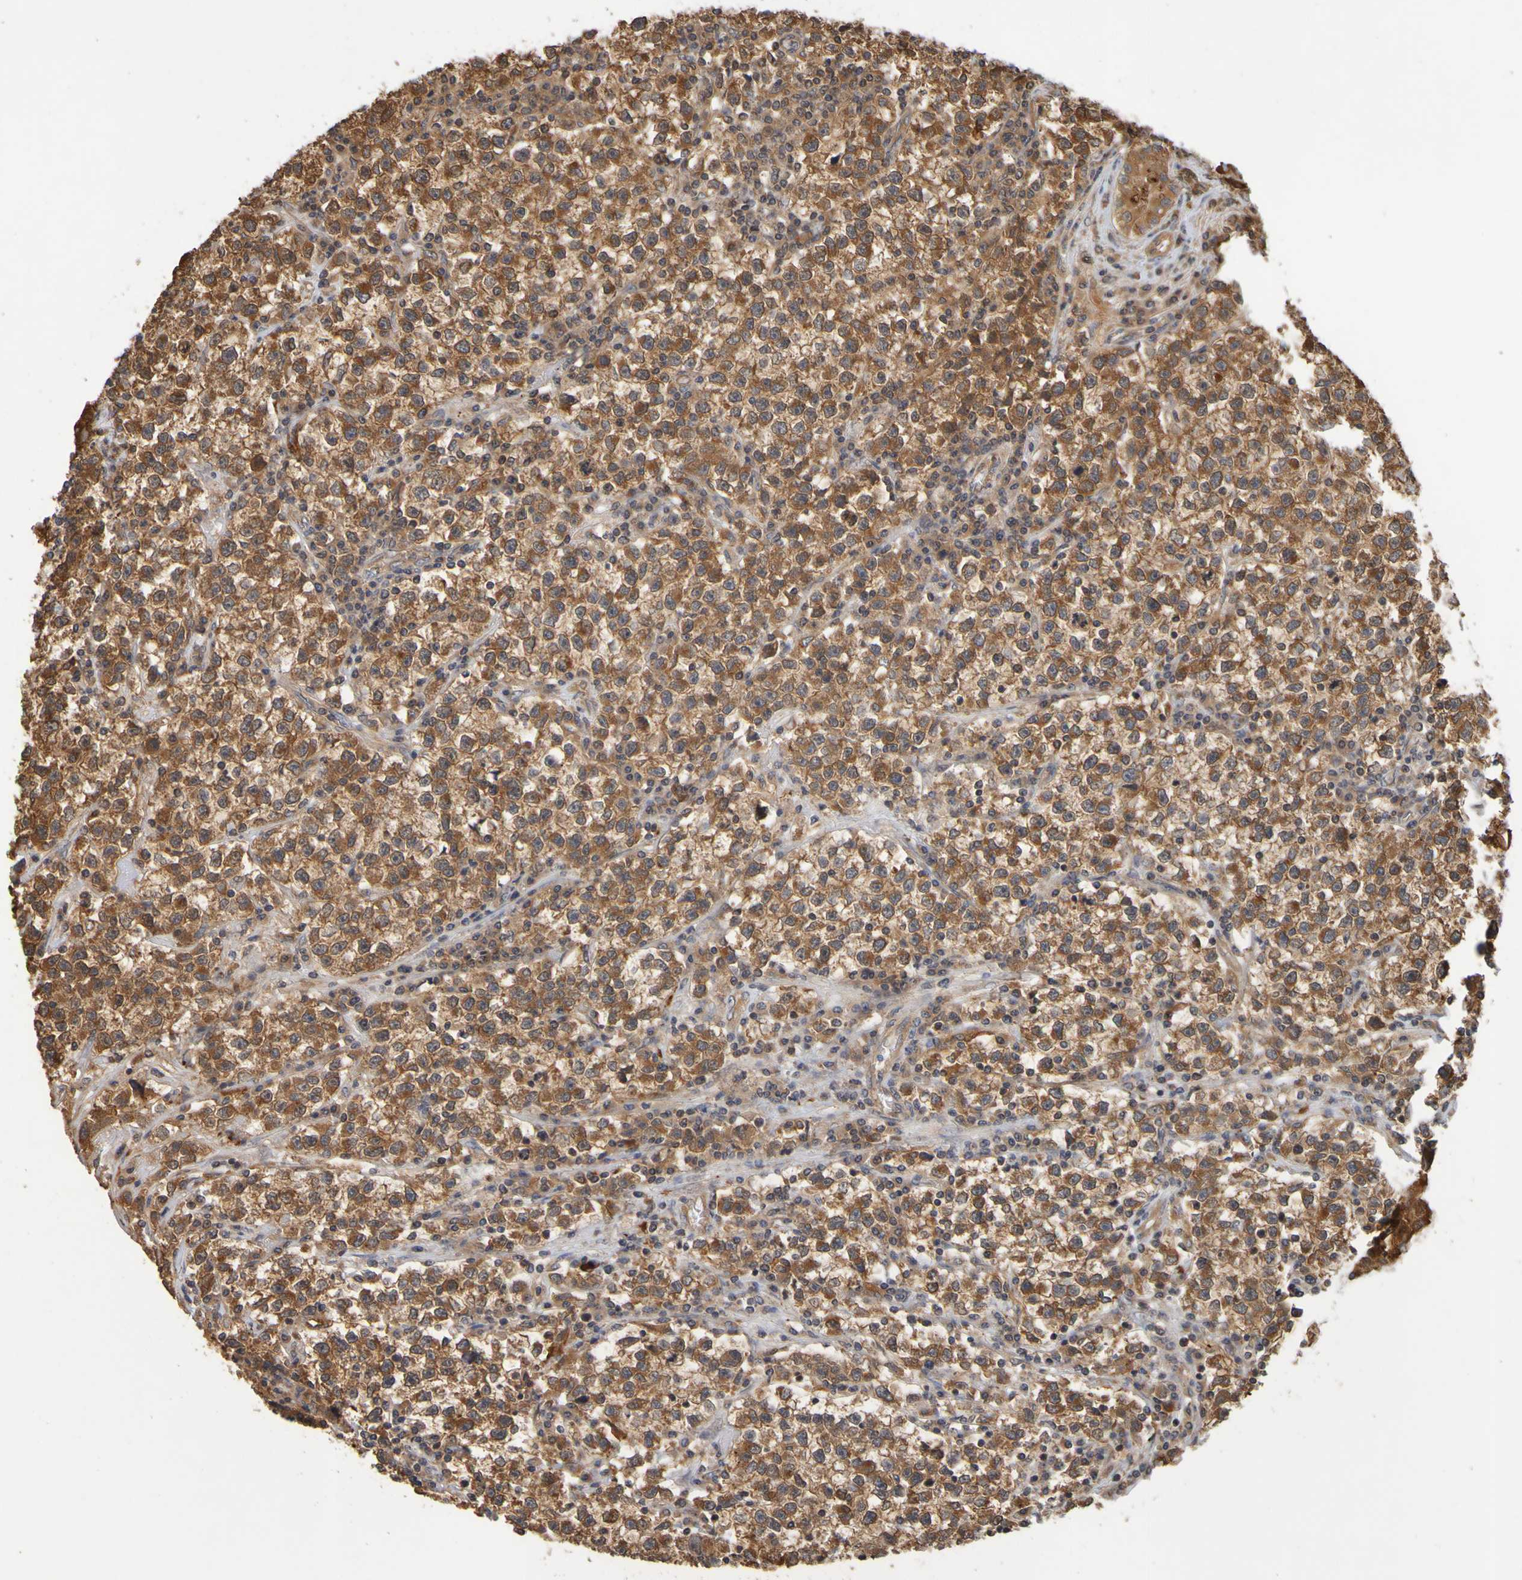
{"staining": {"intensity": "strong", "quantity": ">75%", "location": "cytoplasmic/membranous"}, "tissue": "testis cancer", "cell_type": "Tumor cells", "image_type": "cancer", "snomed": [{"axis": "morphology", "description": "Seminoma, NOS"}, {"axis": "topography", "description": "Testis"}], "caption": "The histopathology image demonstrates immunohistochemical staining of testis cancer. There is strong cytoplasmic/membranous expression is seen in about >75% of tumor cells.", "gene": "OCRL", "patient": {"sex": "male", "age": 22}}